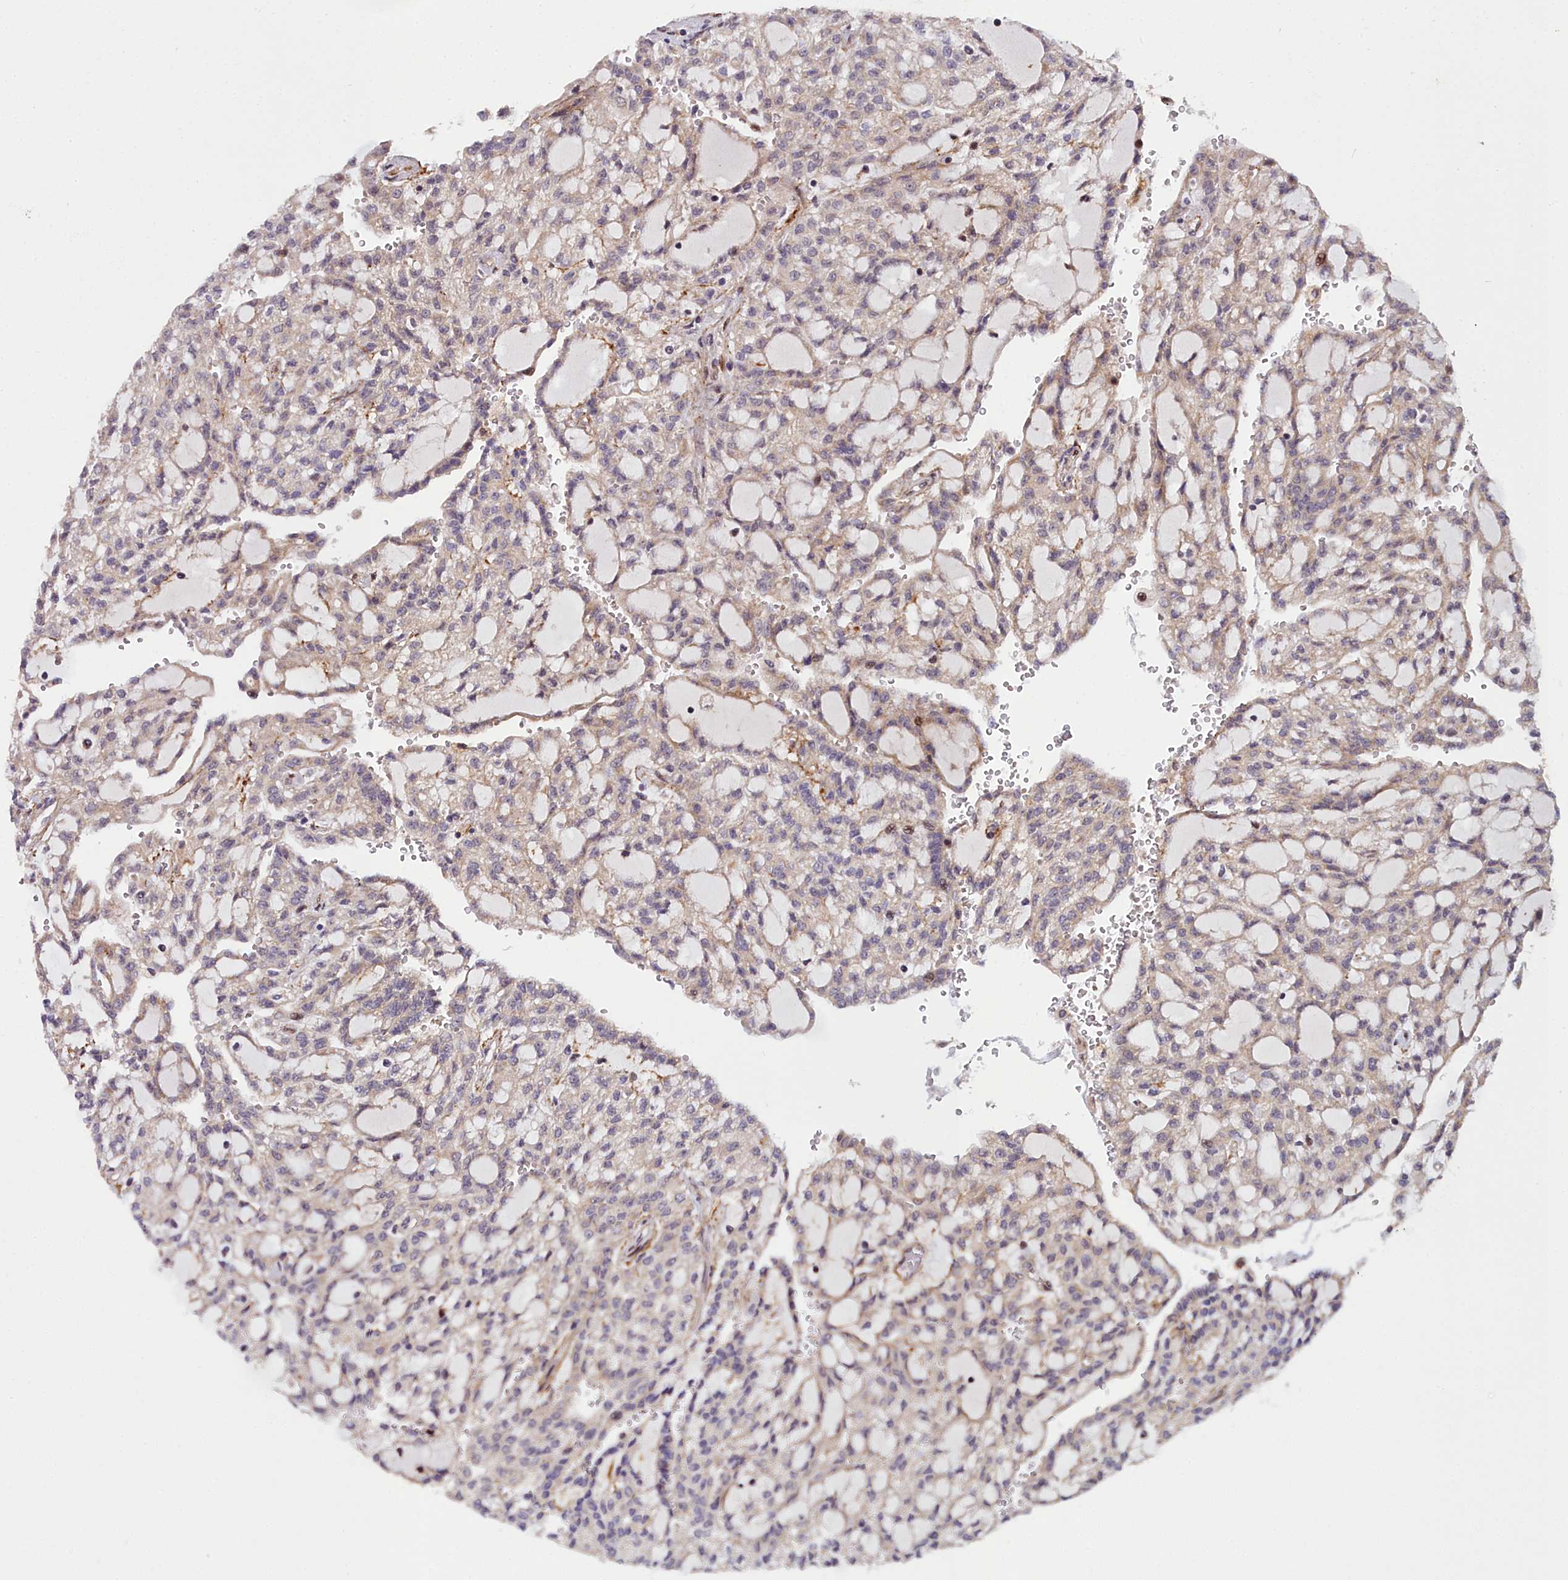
{"staining": {"intensity": "negative", "quantity": "none", "location": "none"}, "tissue": "renal cancer", "cell_type": "Tumor cells", "image_type": "cancer", "snomed": [{"axis": "morphology", "description": "Adenocarcinoma, NOS"}, {"axis": "topography", "description": "Kidney"}], "caption": "Micrograph shows no significant protein positivity in tumor cells of renal cancer (adenocarcinoma). The staining is performed using DAB brown chromogen with nuclei counter-stained in using hematoxylin.", "gene": "MRPS11", "patient": {"sex": "male", "age": 63}}